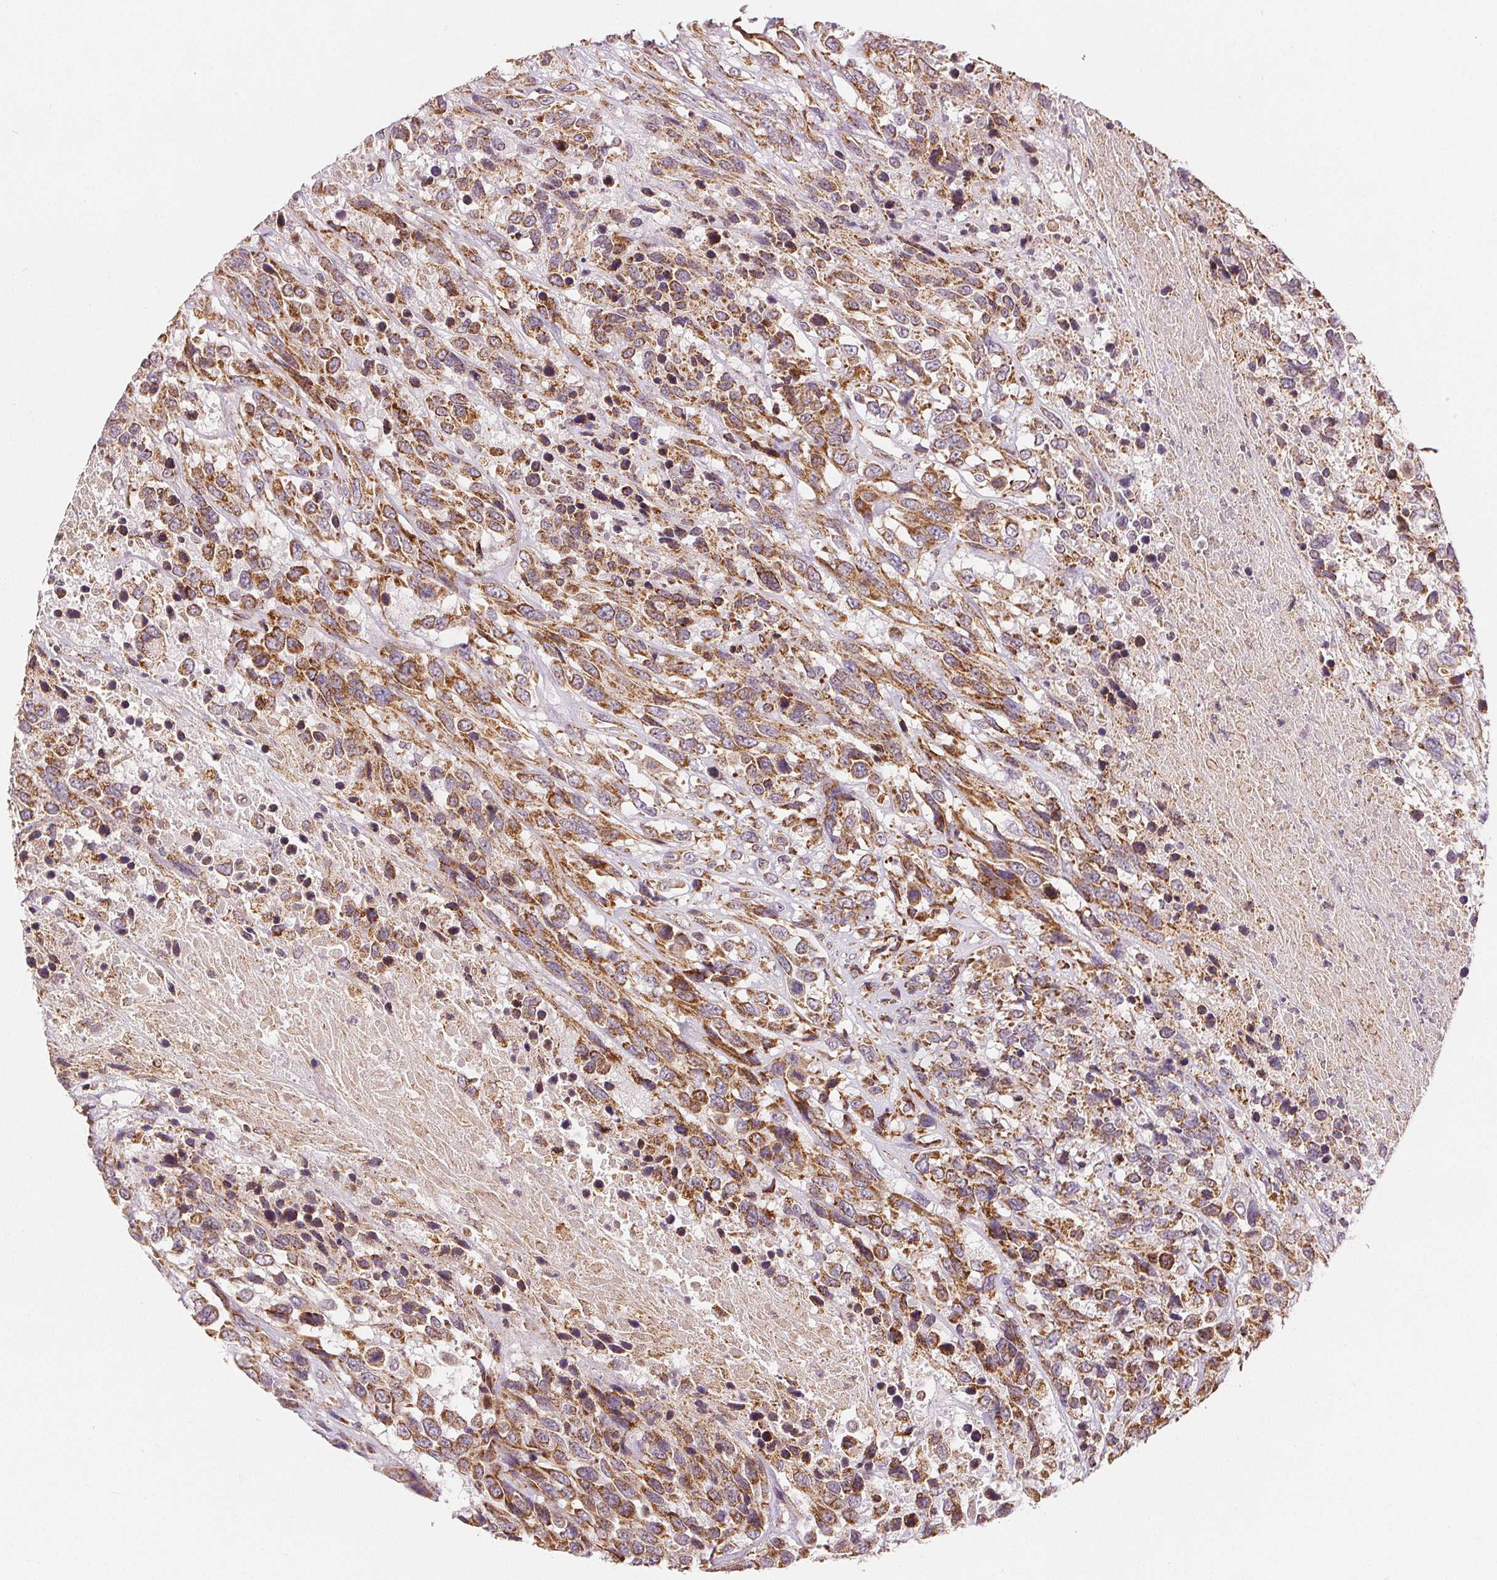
{"staining": {"intensity": "moderate", "quantity": ">75%", "location": "cytoplasmic/membranous"}, "tissue": "urothelial cancer", "cell_type": "Tumor cells", "image_type": "cancer", "snomed": [{"axis": "morphology", "description": "Urothelial carcinoma, High grade"}, {"axis": "topography", "description": "Urinary bladder"}], "caption": "Protein analysis of urothelial cancer tissue exhibits moderate cytoplasmic/membranous staining in about >75% of tumor cells.", "gene": "SDHB", "patient": {"sex": "female", "age": 70}}